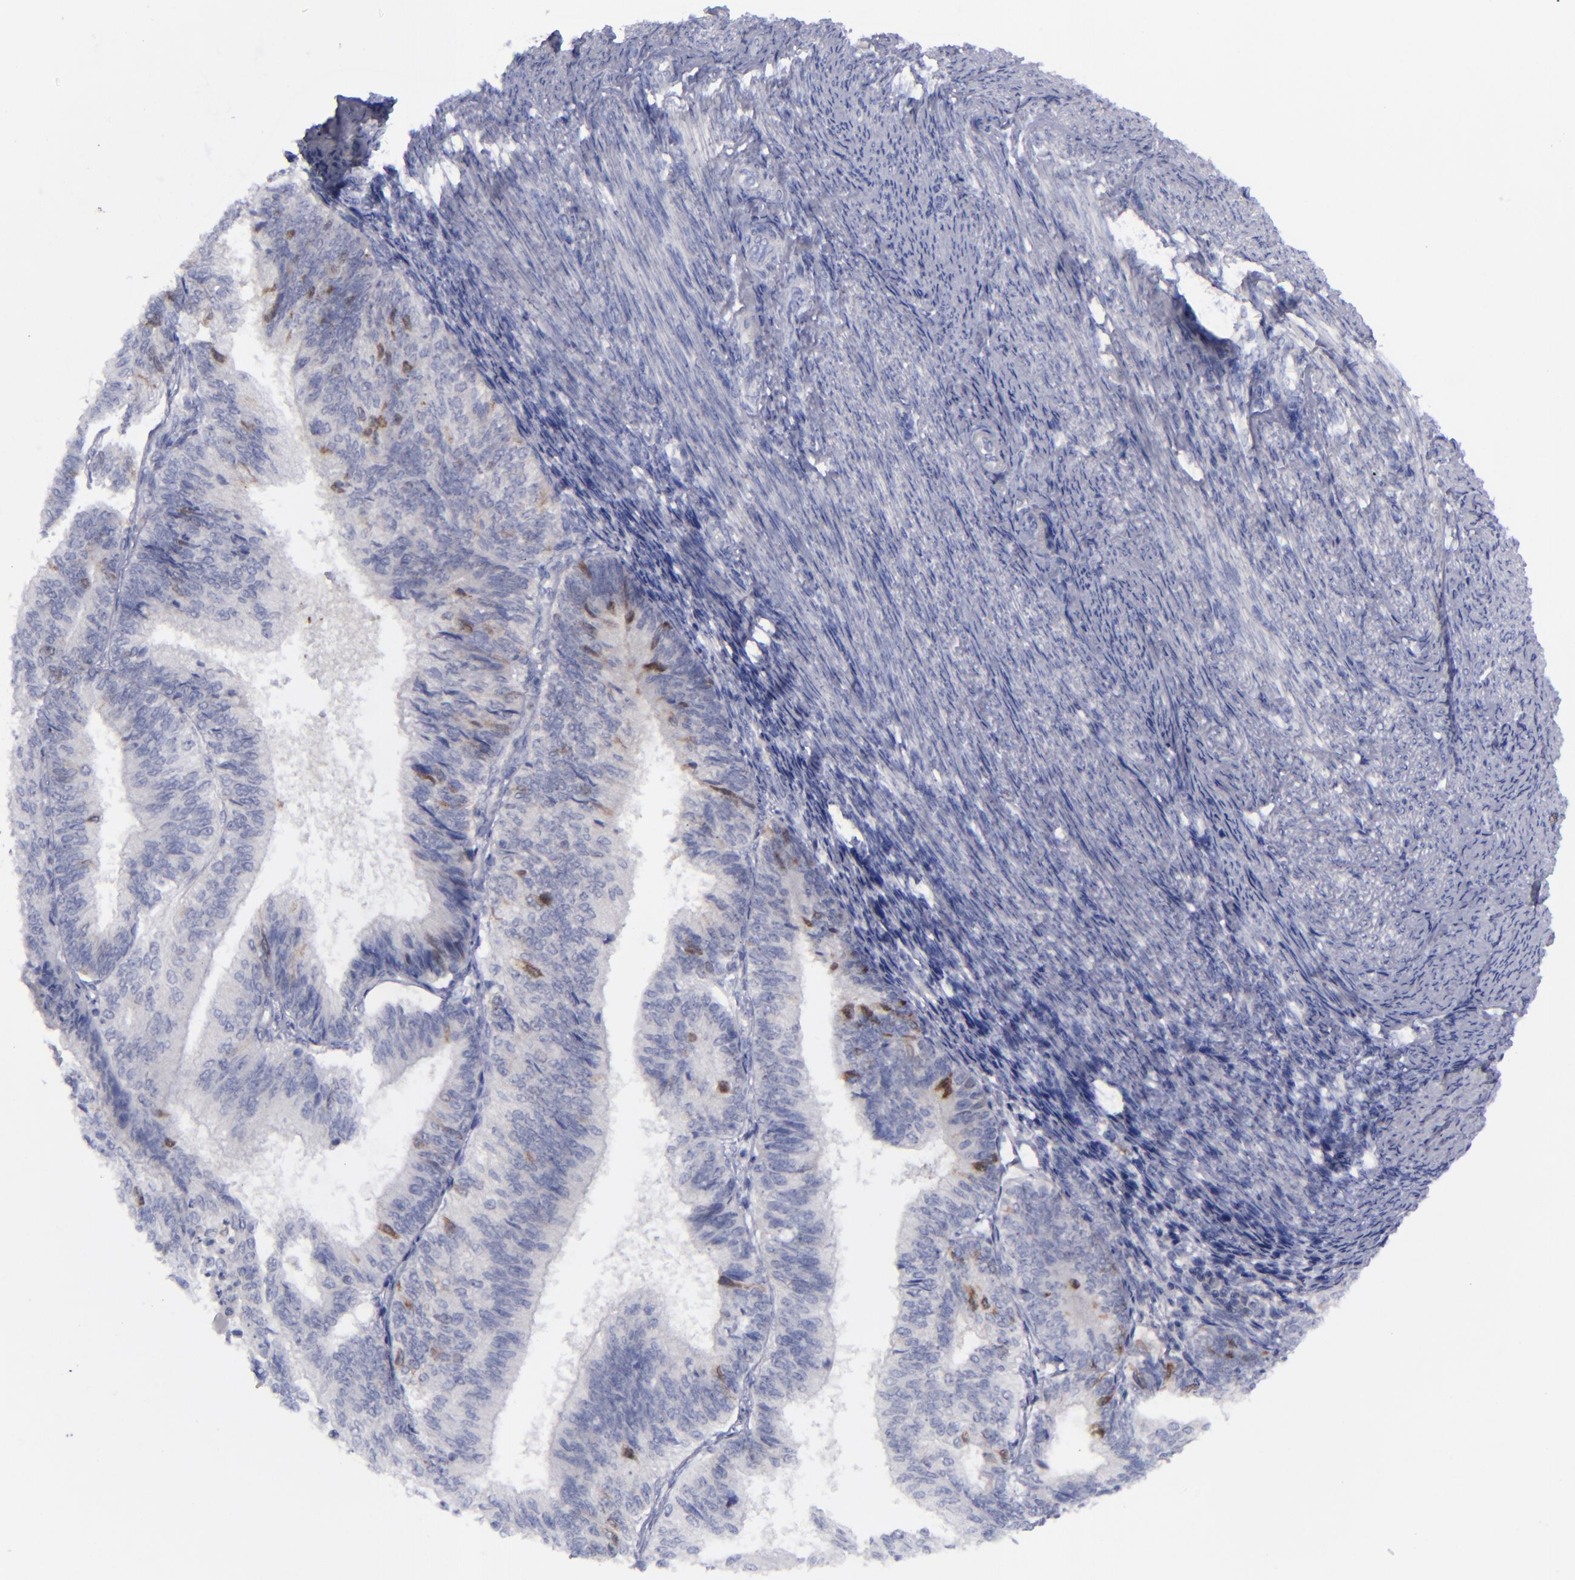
{"staining": {"intensity": "moderate", "quantity": "<25%", "location": "cytoplasmic/membranous,nuclear"}, "tissue": "endometrial cancer", "cell_type": "Tumor cells", "image_type": "cancer", "snomed": [{"axis": "morphology", "description": "Adenocarcinoma, NOS"}, {"axis": "topography", "description": "Endometrium"}], "caption": "Immunohistochemical staining of endometrial cancer (adenocarcinoma) demonstrates moderate cytoplasmic/membranous and nuclear protein staining in approximately <25% of tumor cells.", "gene": "AURKA", "patient": {"sex": "female", "age": 55}}